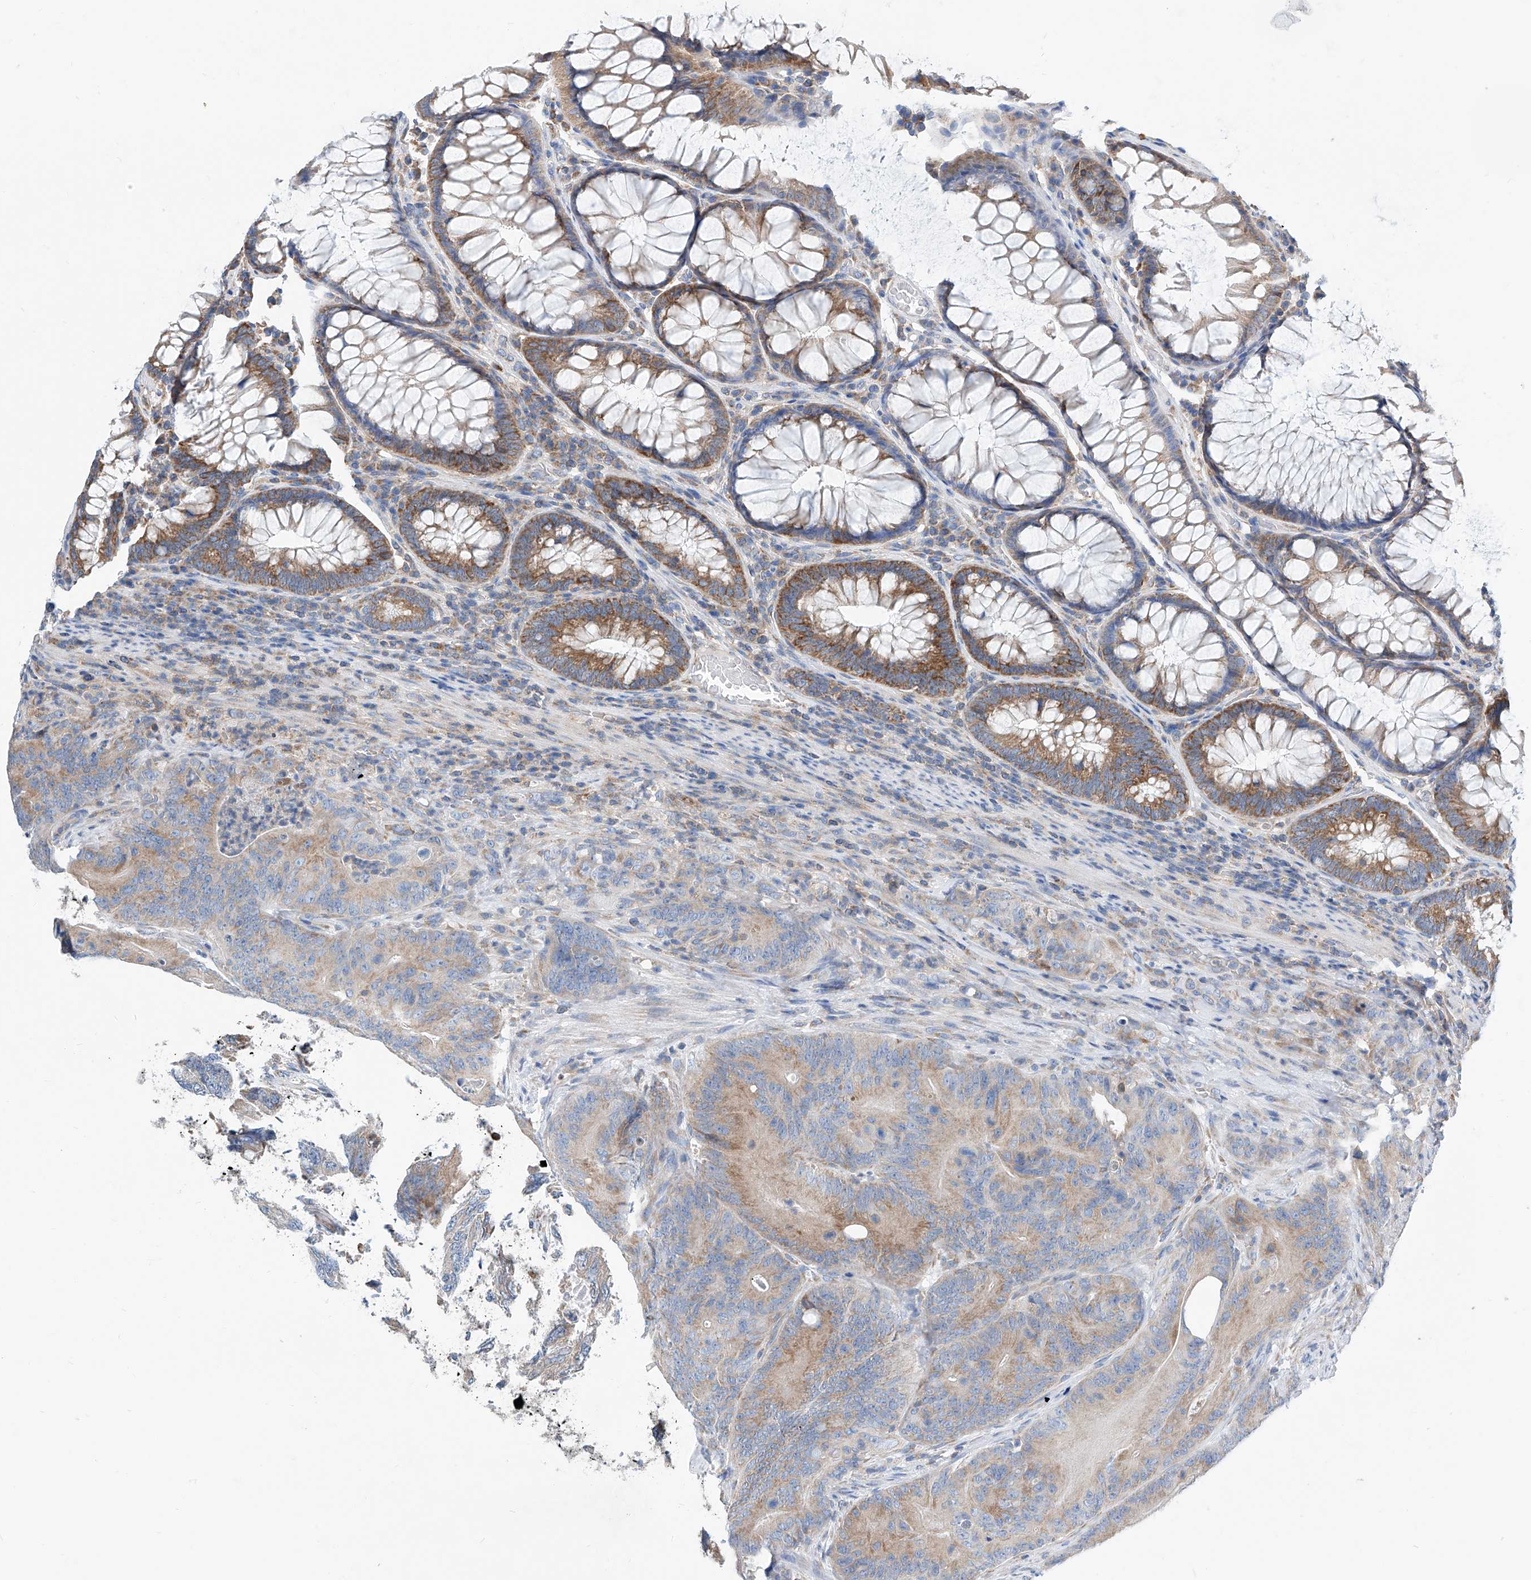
{"staining": {"intensity": "weak", "quantity": "25%-75%", "location": "cytoplasmic/membranous"}, "tissue": "colorectal cancer", "cell_type": "Tumor cells", "image_type": "cancer", "snomed": [{"axis": "morphology", "description": "Normal tissue, NOS"}, {"axis": "topography", "description": "Colon"}], "caption": "About 25%-75% of tumor cells in colorectal cancer display weak cytoplasmic/membranous protein staining as visualized by brown immunohistochemical staining.", "gene": "MAD2L1", "patient": {"sex": "female", "age": 82}}